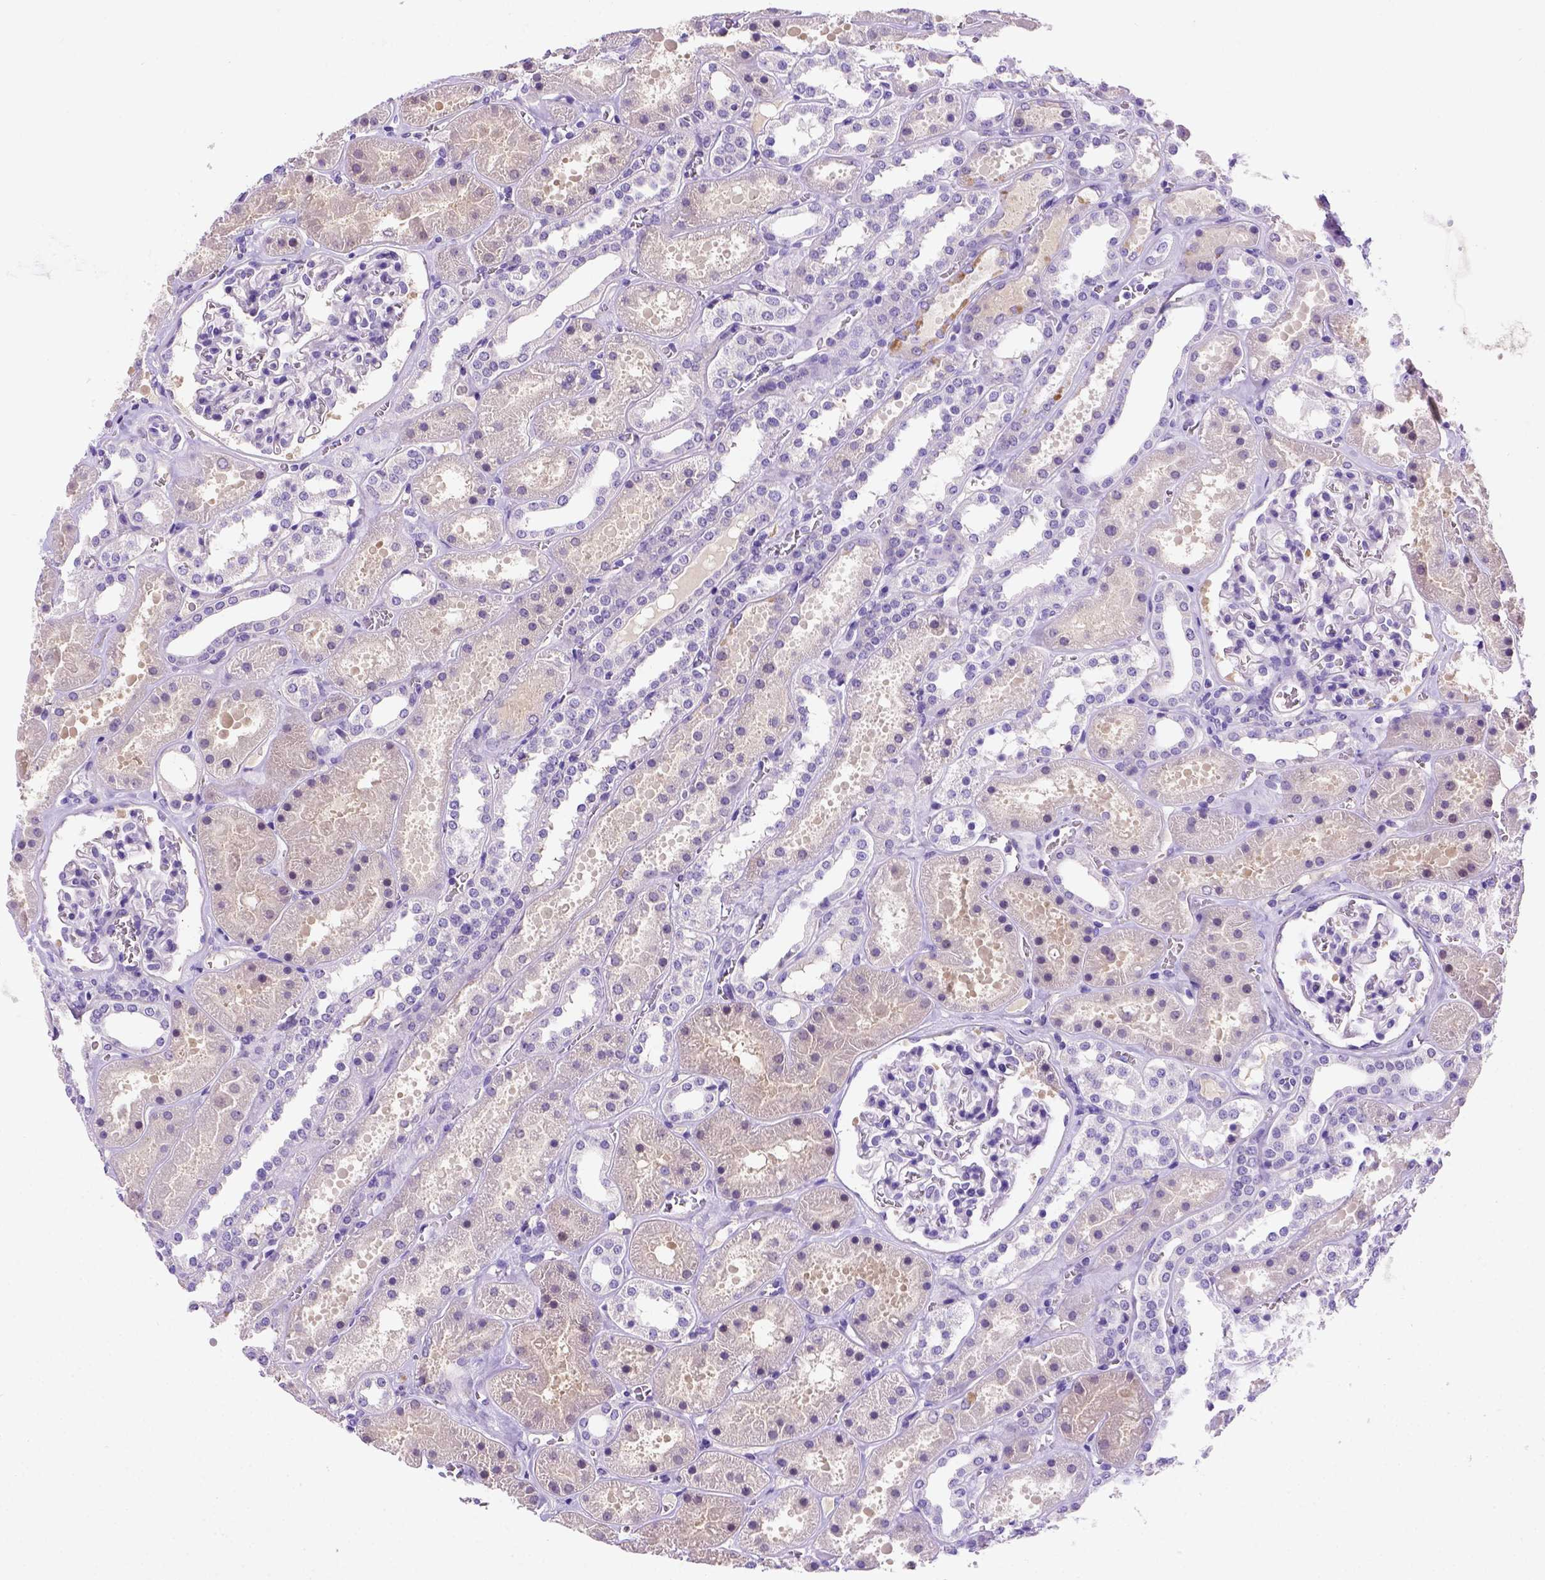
{"staining": {"intensity": "negative", "quantity": "none", "location": "none"}, "tissue": "kidney", "cell_type": "Cells in glomeruli", "image_type": "normal", "snomed": [{"axis": "morphology", "description": "Normal tissue, NOS"}, {"axis": "topography", "description": "Kidney"}], "caption": "This histopathology image is of normal kidney stained with immunohistochemistry (IHC) to label a protein in brown with the nuclei are counter-stained blue. There is no positivity in cells in glomeruli. (Immunohistochemistry (ihc), brightfield microscopy, high magnification).", "gene": "FAM81B", "patient": {"sex": "female", "age": 41}}